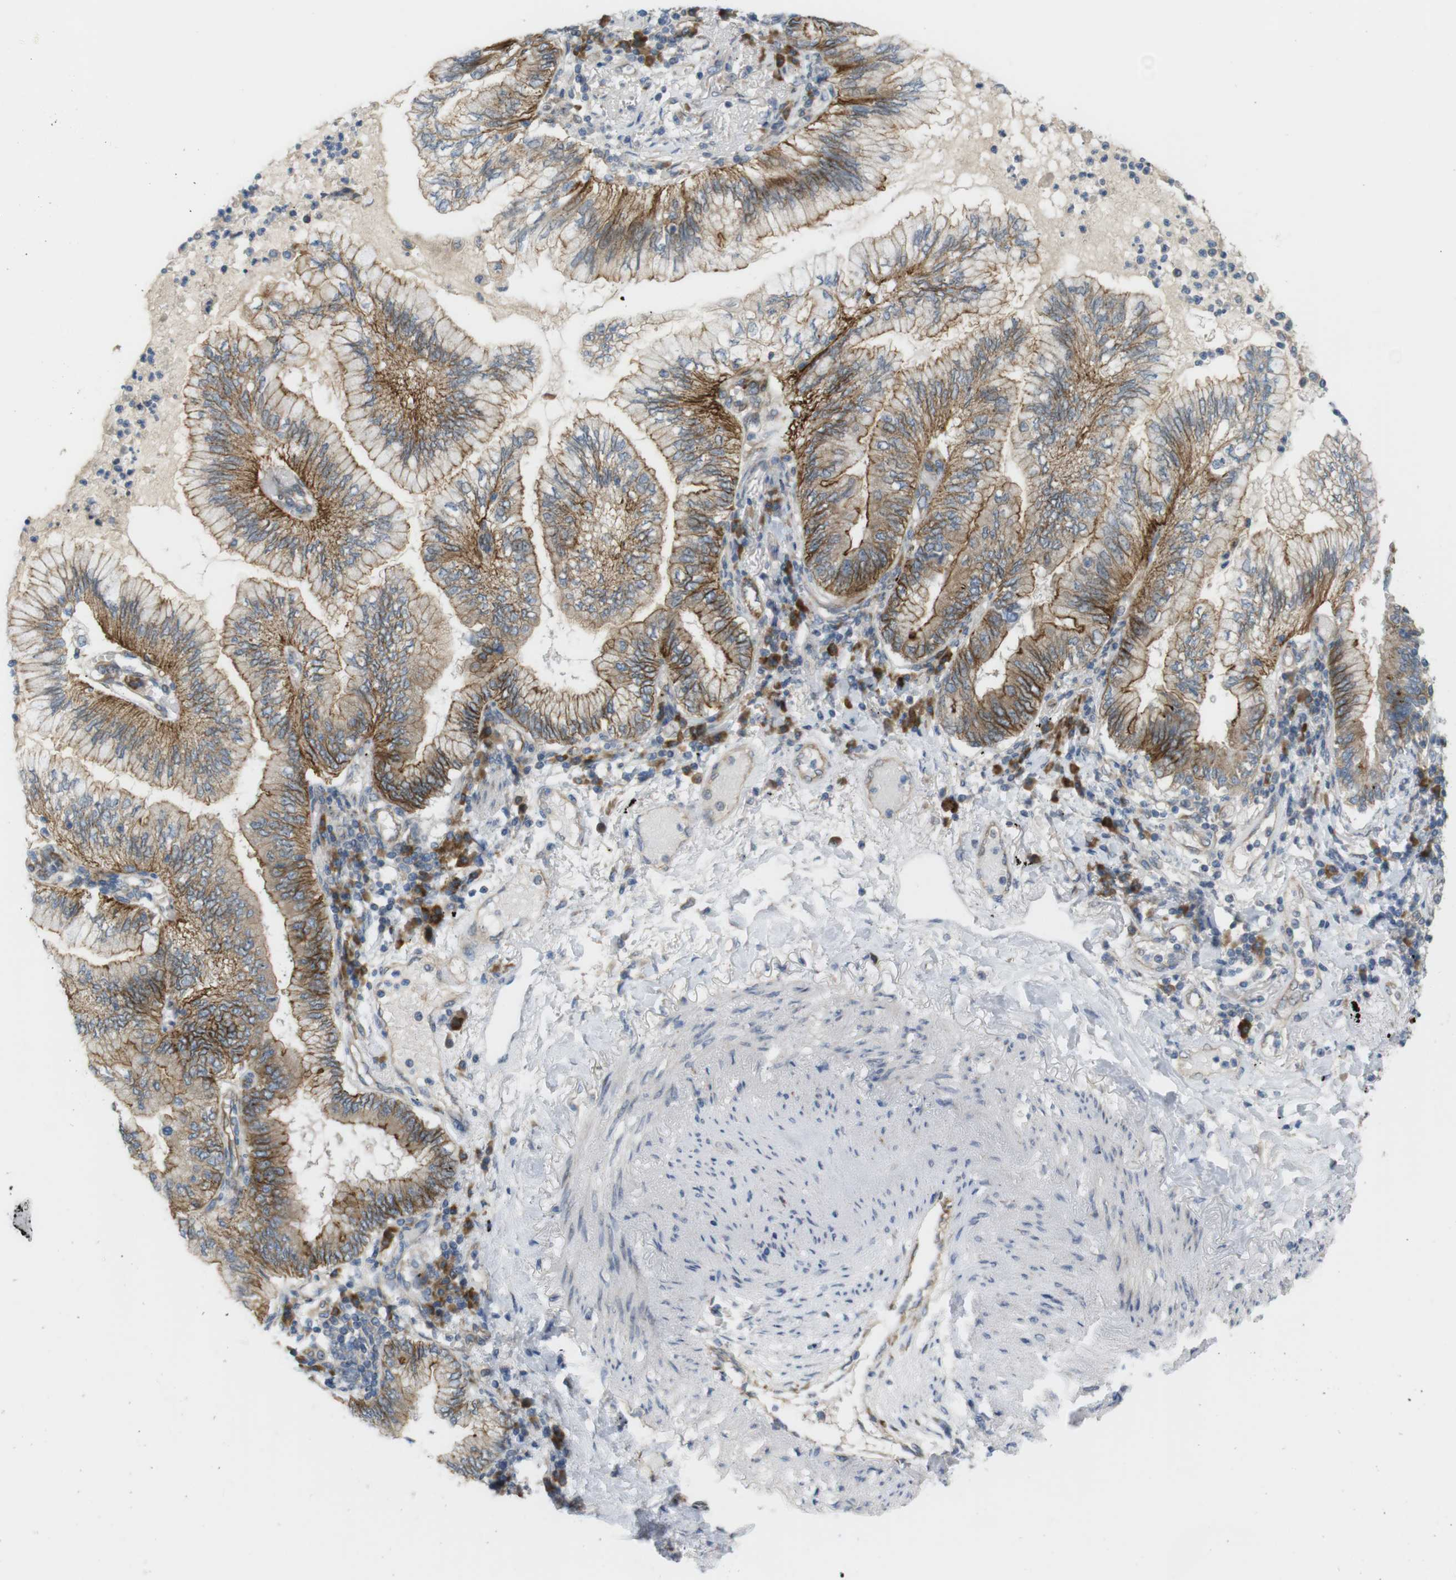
{"staining": {"intensity": "moderate", "quantity": ">75%", "location": "cytoplasmic/membranous"}, "tissue": "lung cancer", "cell_type": "Tumor cells", "image_type": "cancer", "snomed": [{"axis": "morphology", "description": "Normal tissue, NOS"}, {"axis": "morphology", "description": "Adenocarcinoma, NOS"}, {"axis": "topography", "description": "Bronchus"}, {"axis": "topography", "description": "Lung"}], "caption": "This micrograph shows immunohistochemistry (IHC) staining of lung cancer (adenocarcinoma), with medium moderate cytoplasmic/membranous positivity in about >75% of tumor cells.", "gene": "GJC3", "patient": {"sex": "female", "age": 70}}